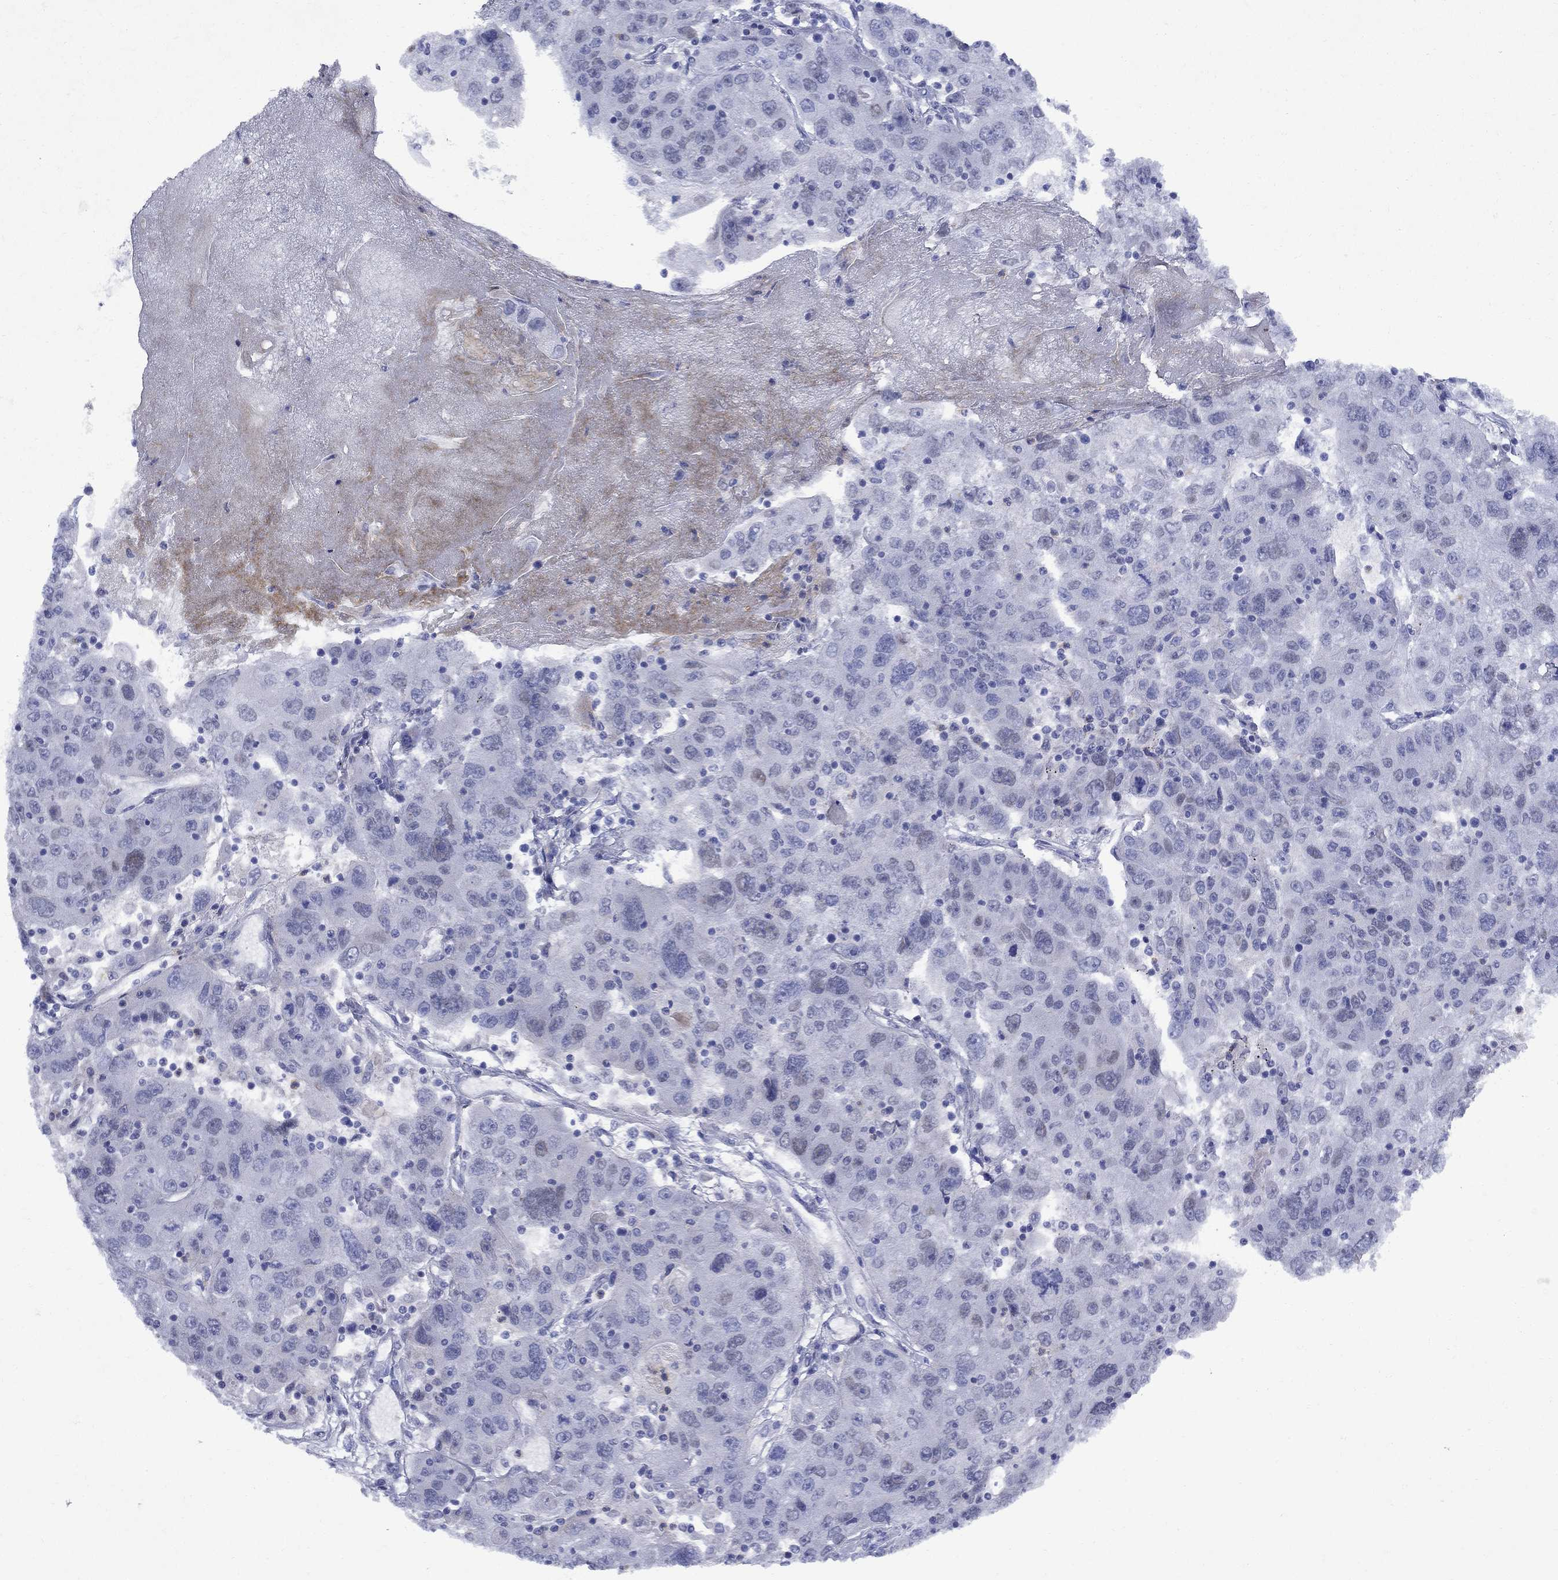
{"staining": {"intensity": "negative", "quantity": "none", "location": "none"}, "tissue": "stomach cancer", "cell_type": "Tumor cells", "image_type": "cancer", "snomed": [{"axis": "morphology", "description": "Adenocarcinoma, NOS"}, {"axis": "topography", "description": "Stomach"}], "caption": "This micrograph is of stomach cancer (adenocarcinoma) stained with immunohistochemistry to label a protein in brown with the nuclei are counter-stained blue. There is no staining in tumor cells. (IHC, brightfield microscopy, high magnification).", "gene": "STAB2", "patient": {"sex": "male", "age": 56}}